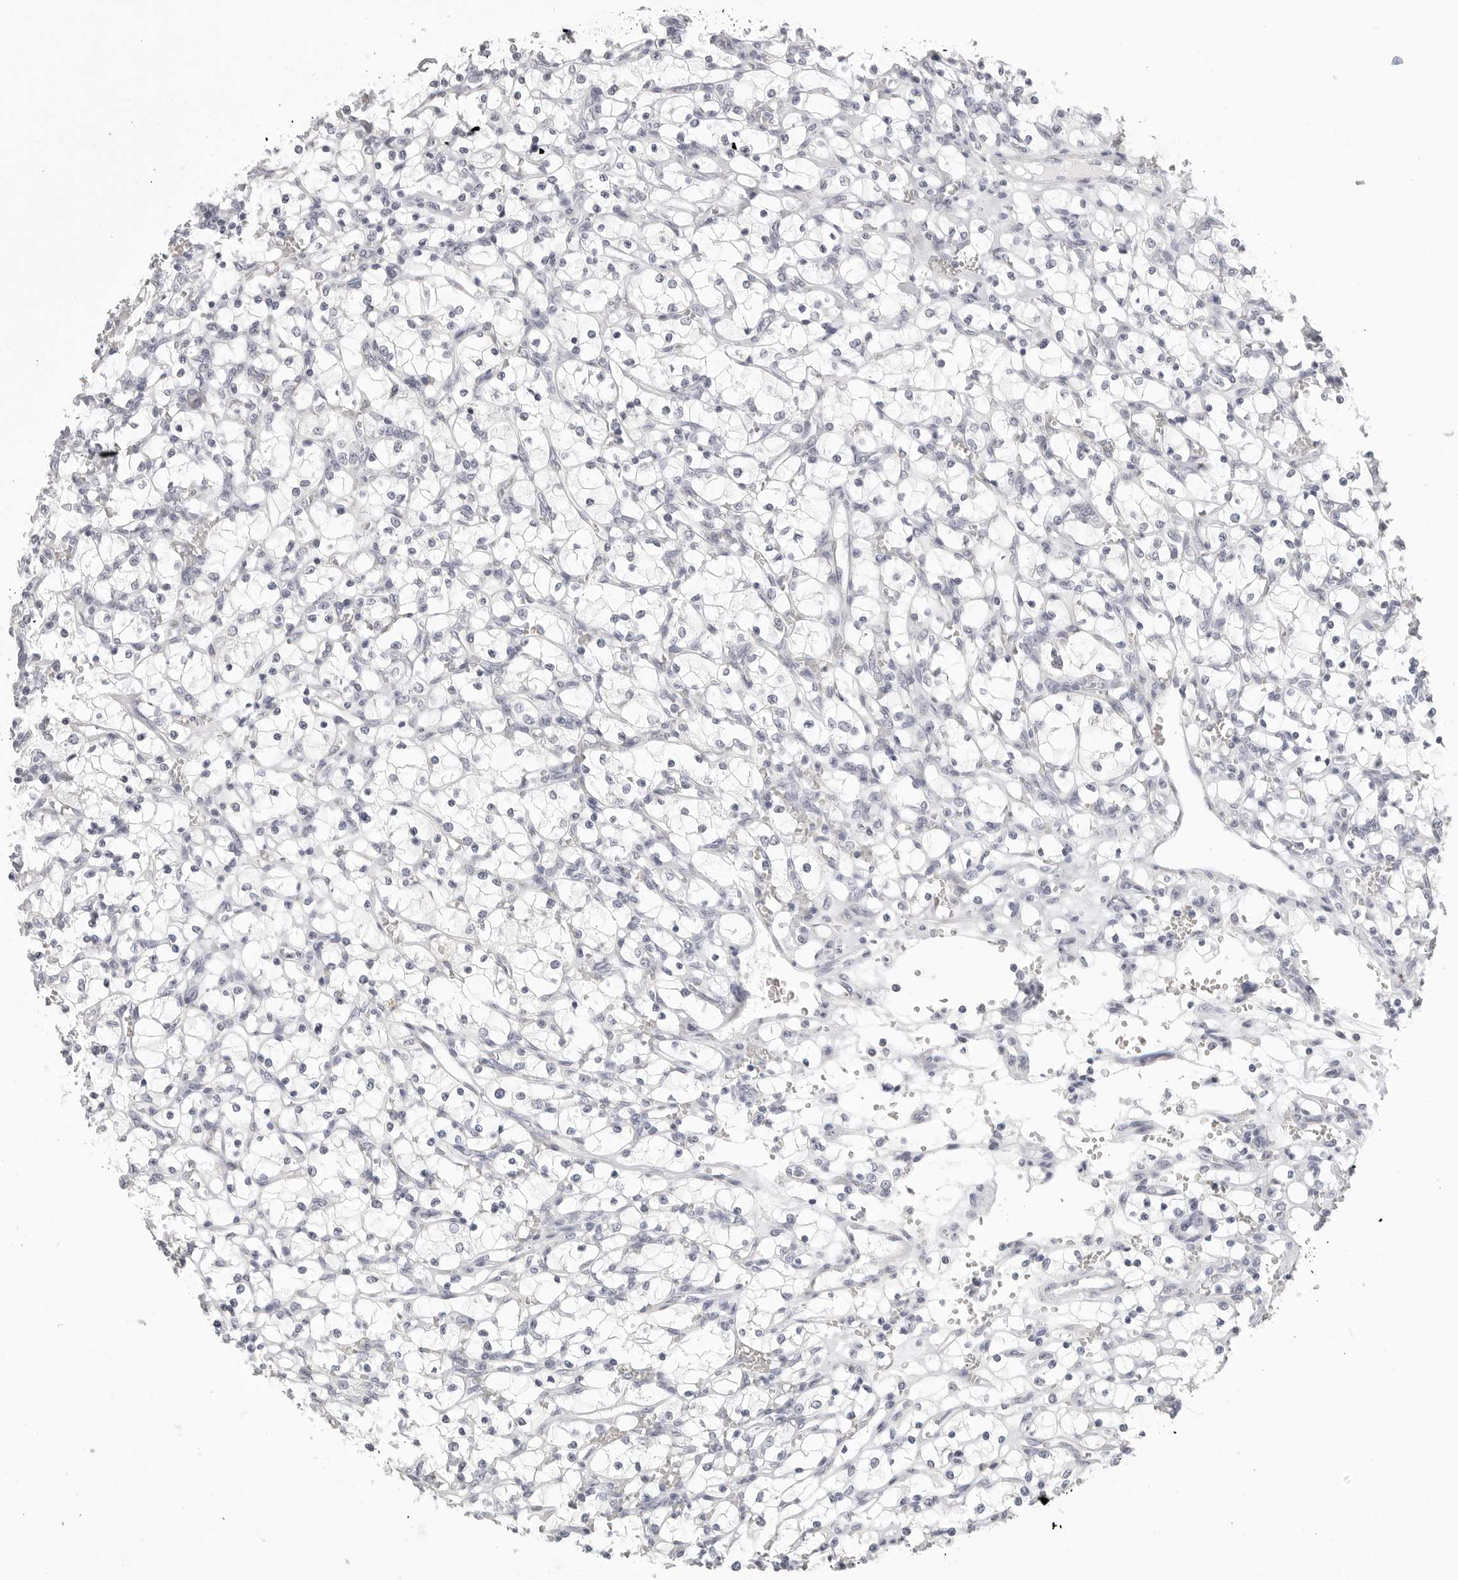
{"staining": {"intensity": "negative", "quantity": "none", "location": "none"}, "tissue": "renal cancer", "cell_type": "Tumor cells", "image_type": "cancer", "snomed": [{"axis": "morphology", "description": "Adenocarcinoma, NOS"}, {"axis": "topography", "description": "Kidney"}], "caption": "The micrograph reveals no staining of tumor cells in renal cancer (adenocarcinoma). (Immunohistochemistry, brightfield microscopy, high magnification).", "gene": "HMGCS2", "patient": {"sex": "female", "age": 69}}